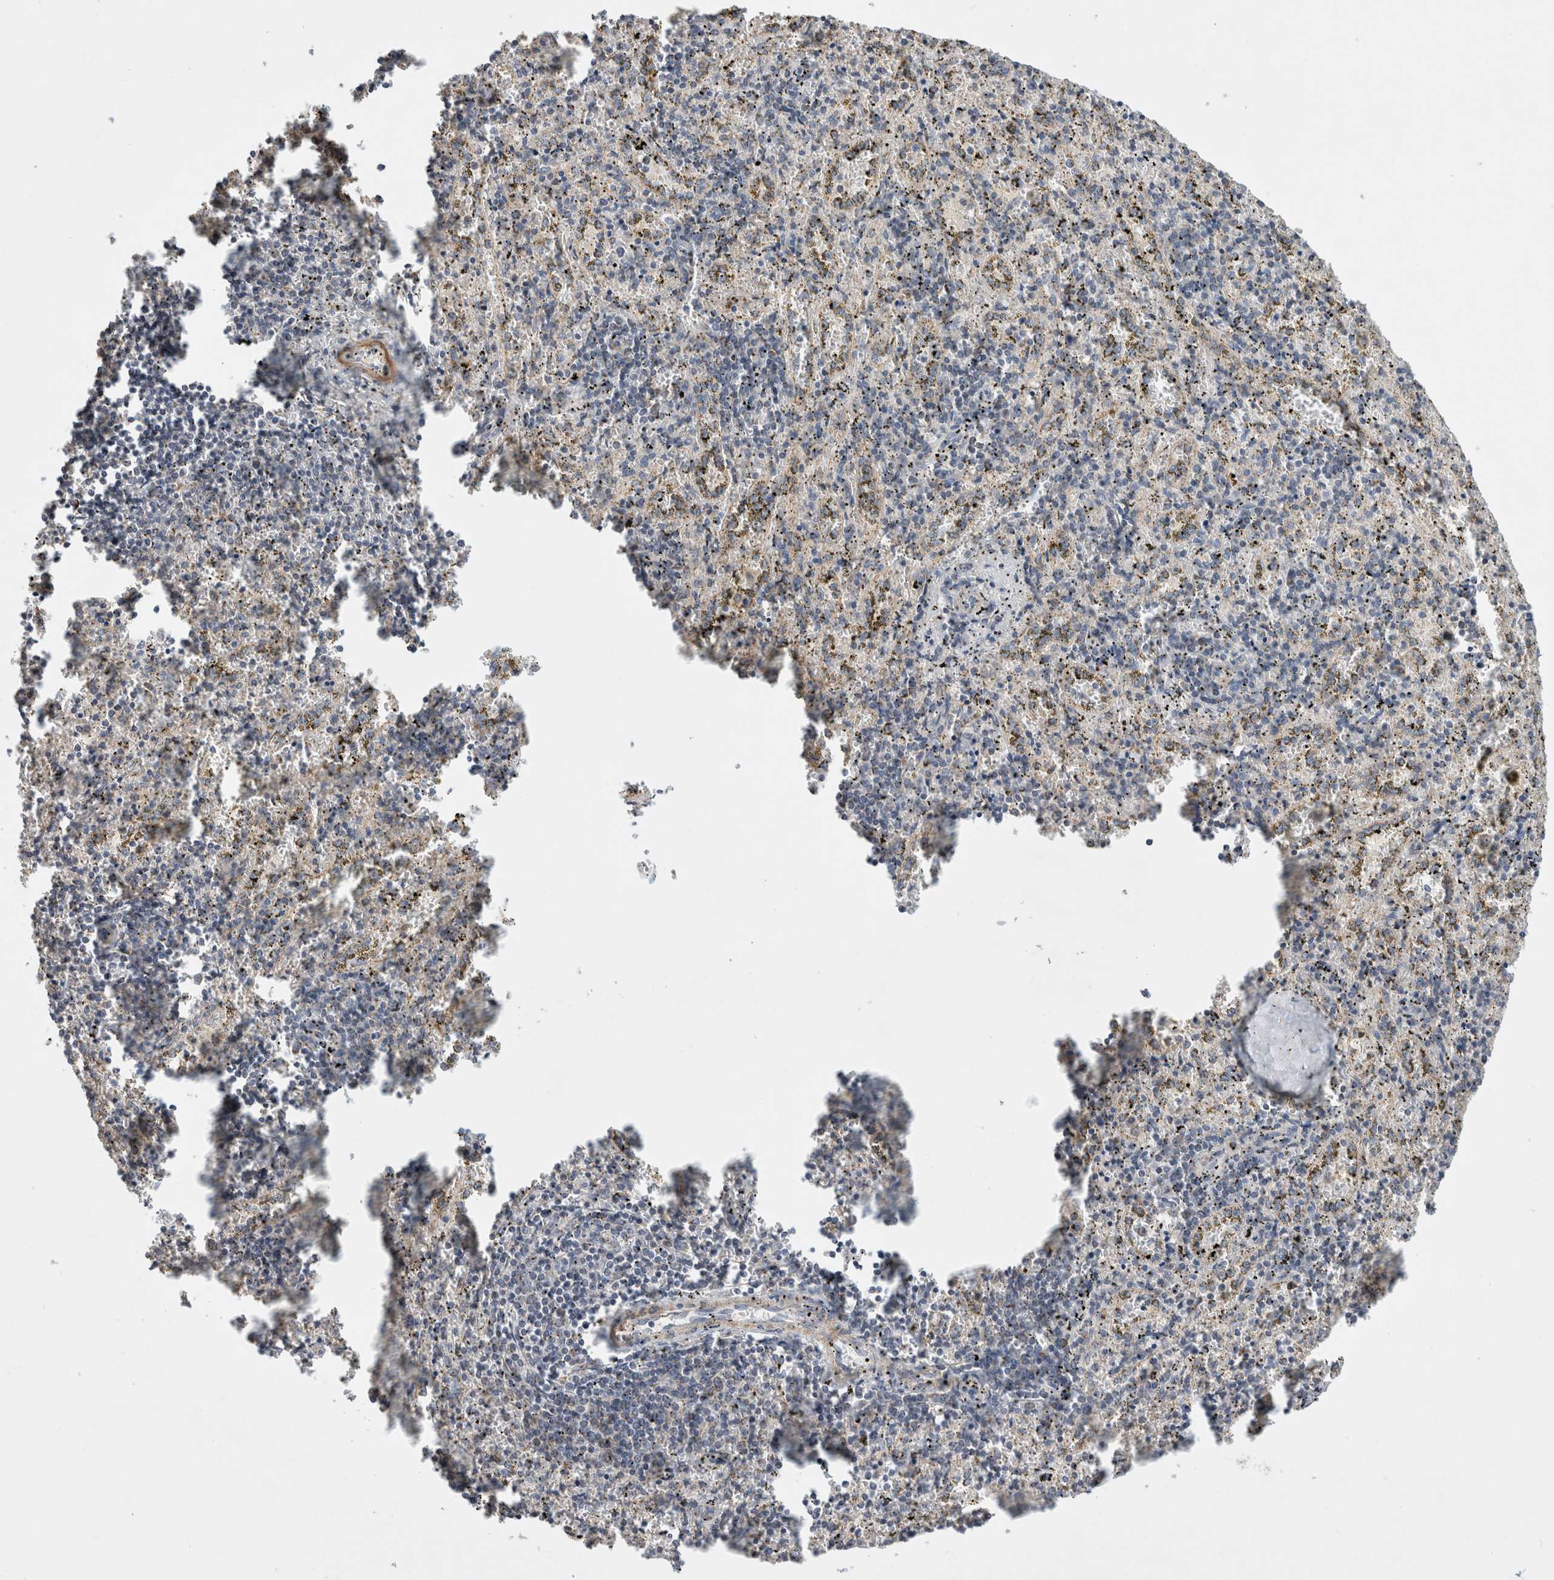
{"staining": {"intensity": "moderate", "quantity": "<25%", "location": "cytoplasmic/membranous"}, "tissue": "spleen", "cell_type": "Cells in red pulp", "image_type": "normal", "snomed": [{"axis": "morphology", "description": "Normal tissue, NOS"}, {"axis": "topography", "description": "Spleen"}], "caption": "Moderate cytoplasmic/membranous positivity is seen in approximately <25% of cells in red pulp in normal spleen.", "gene": "MRPS28", "patient": {"sex": "male", "age": 11}}